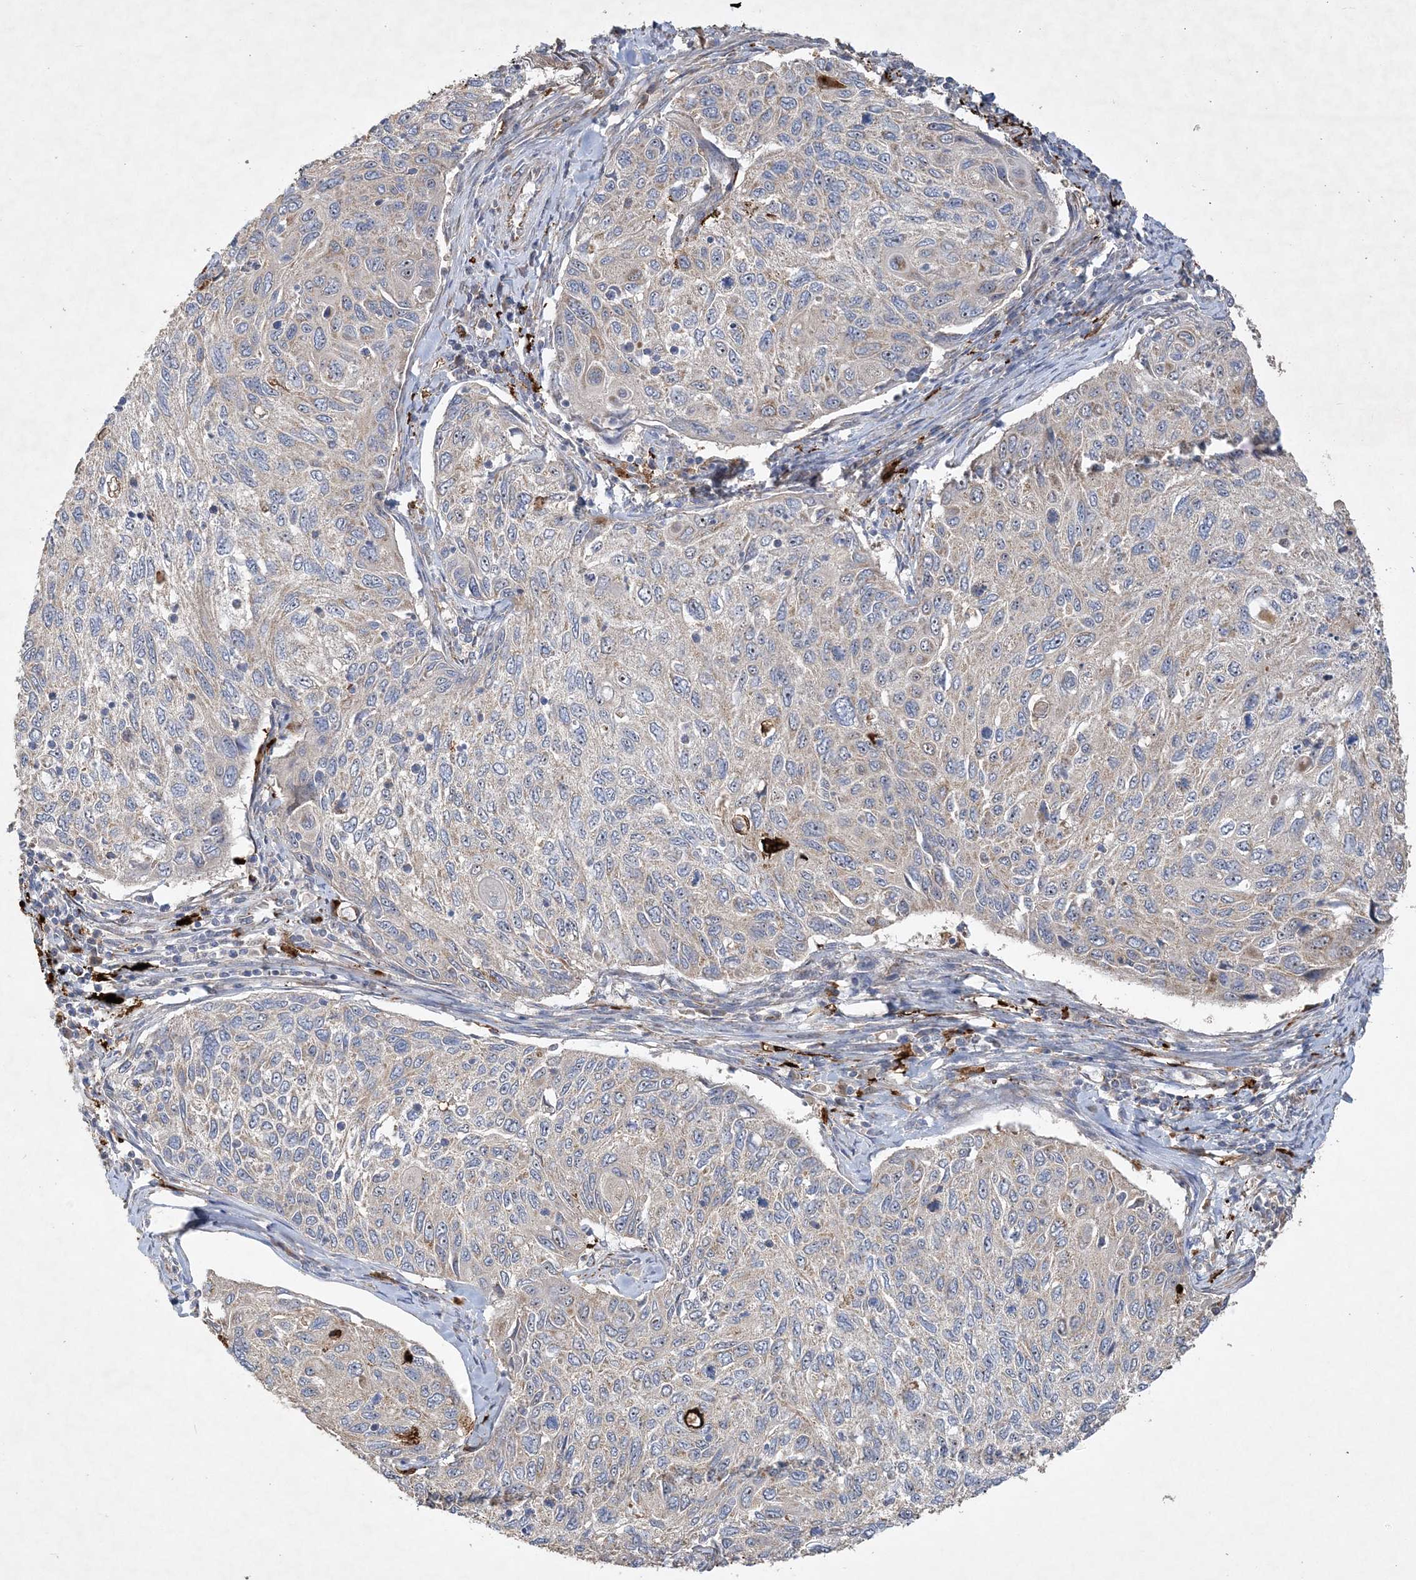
{"staining": {"intensity": "weak", "quantity": "<25%", "location": "cytoplasmic/membranous"}, "tissue": "cervical cancer", "cell_type": "Tumor cells", "image_type": "cancer", "snomed": [{"axis": "morphology", "description": "Squamous cell carcinoma, NOS"}, {"axis": "topography", "description": "Cervix"}], "caption": "Tumor cells show no significant protein expression in cervical cancer. (DAB IHC with hematoxylin counter stain).", "gene": "FEZ2", "patient": {"sex": "female", "age": 70}}